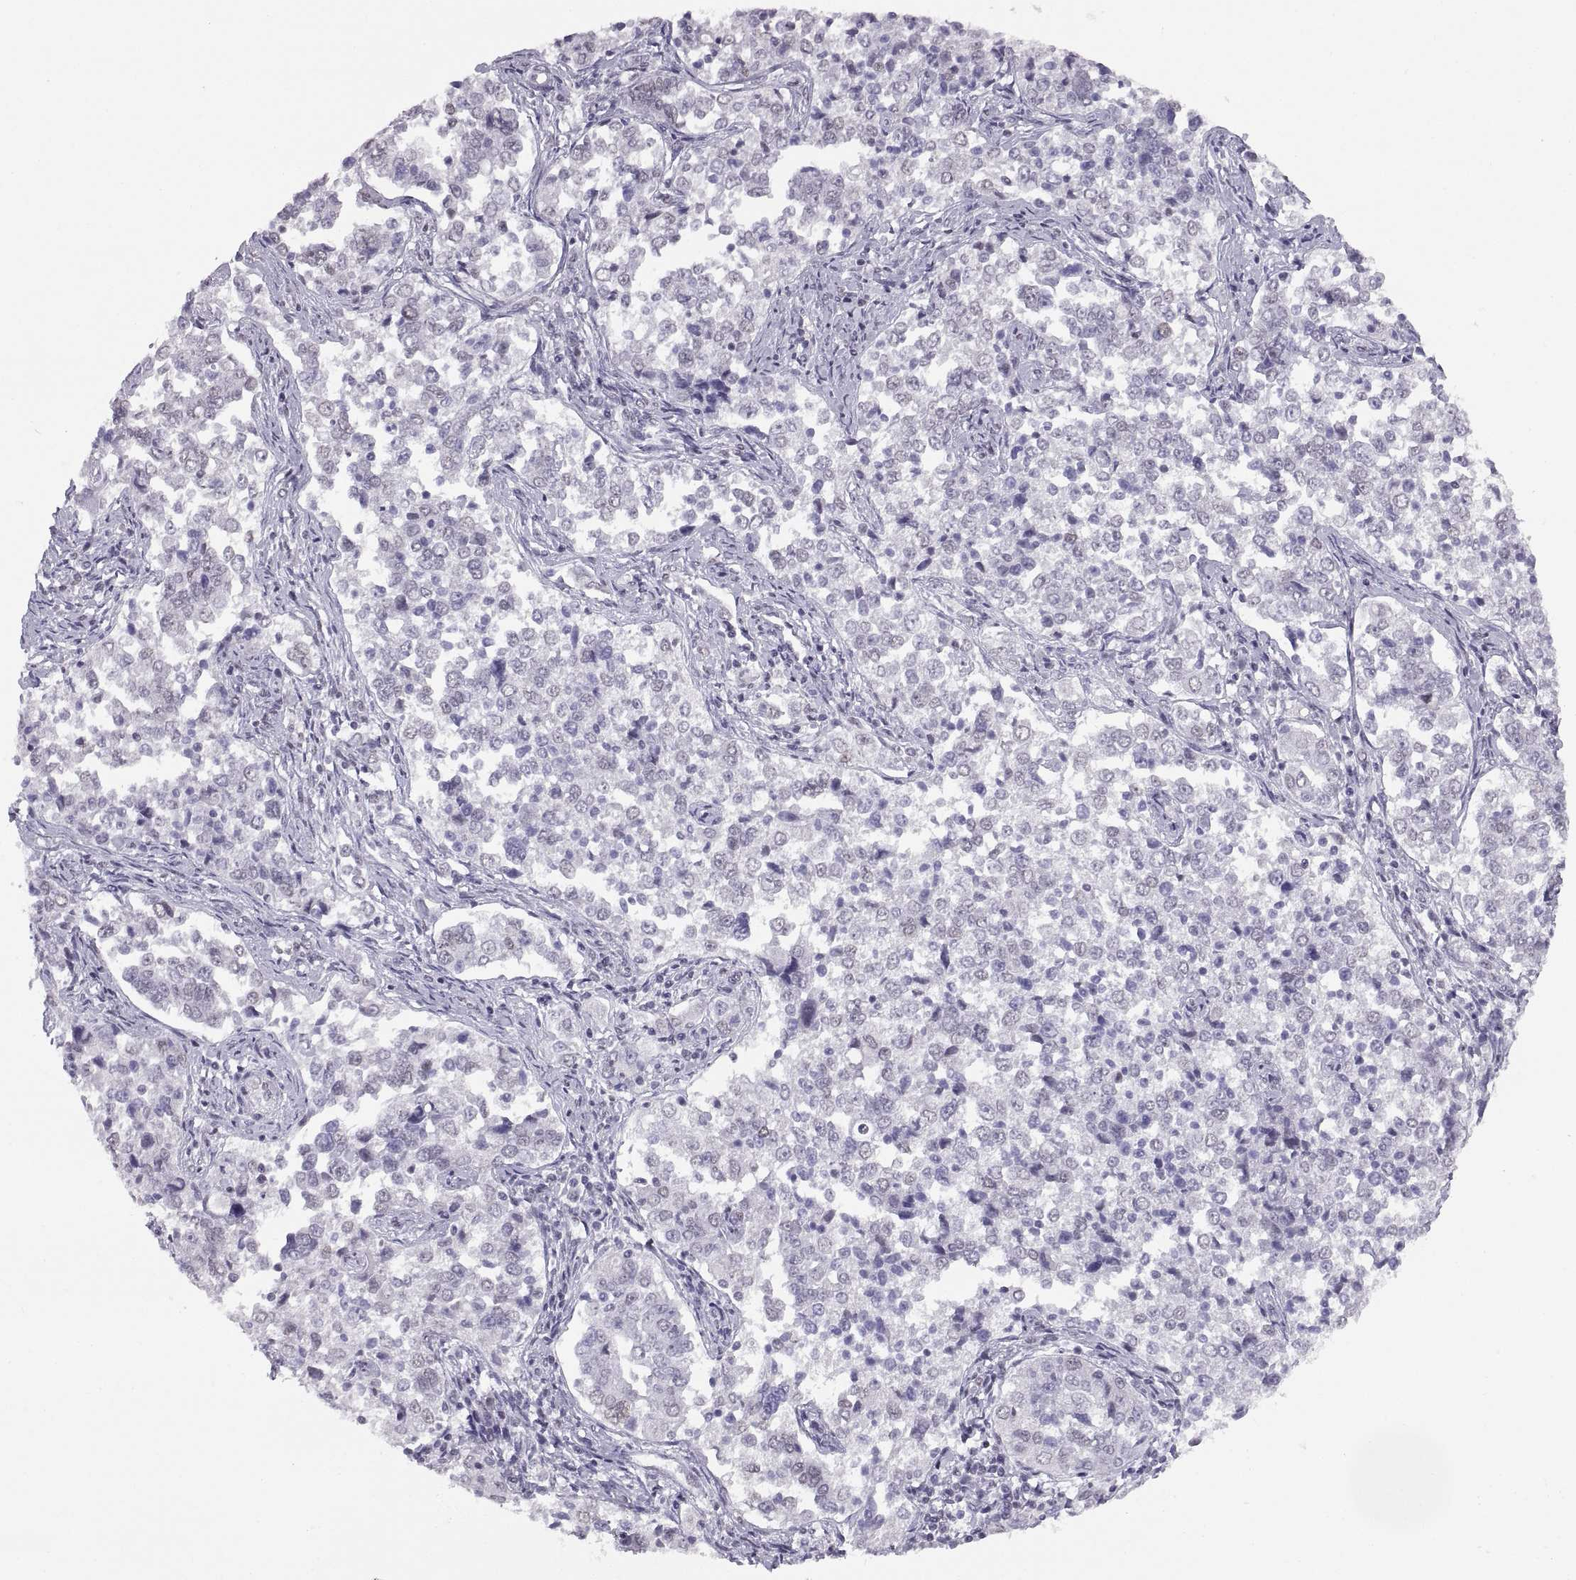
{"staining": {"intensity": "negative", "quantity": "none", "location": "none"}, "tissue": "endometrial cancer", "cell_type": "Tumor cells", "image_type": "cancer", "snomed": [{"axis": "morphology", "description": "Adenocarcinoma, NOS"}, {"axis": "topography", "description": "Endometrium"}], "caption": "The histopathology image reveals no significant positivity in tumor cells of endometrial cancer (adenocarcinoma).", "gene": "CARTPT", "patient": {"sex": "female", "age": 43}}